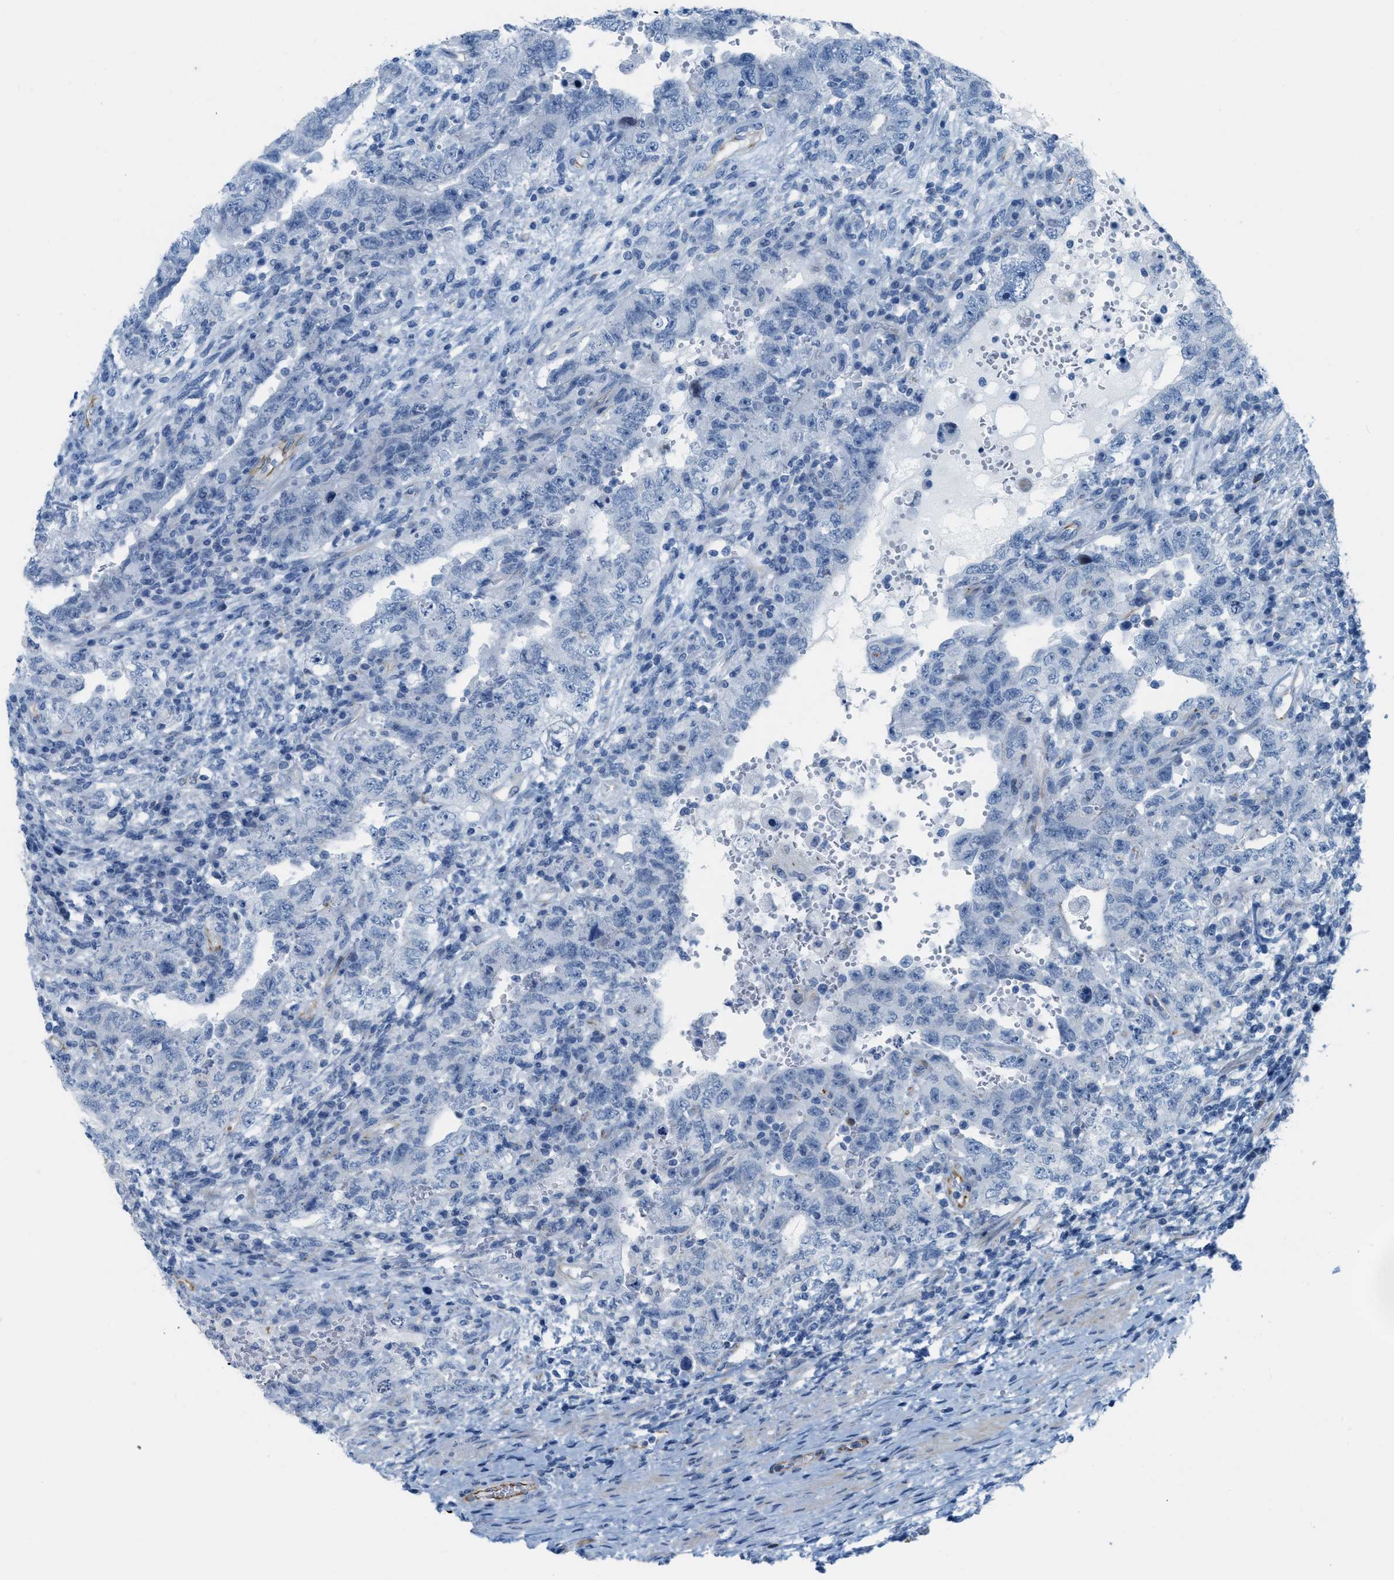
{"staining": {"intensity": "negative", "quantity": "none", "location": "none"}, "tissue": "testis cancer", "cell_type": "Tumor cells", "image_type": "cancer", "snomed": [{"axis": "morphology", "description": "Carcinoma, Embryonal, NOS"}, {"axis": "topography", "description": "Testis"}], "caption": "This is a photomicrograph of immunohistochemistry staining of testis embryonal carcinoma, which shows no staining in tumor cells.", "gene": "SLC12A1", "patient": {"sex": "male", "age": 26}}